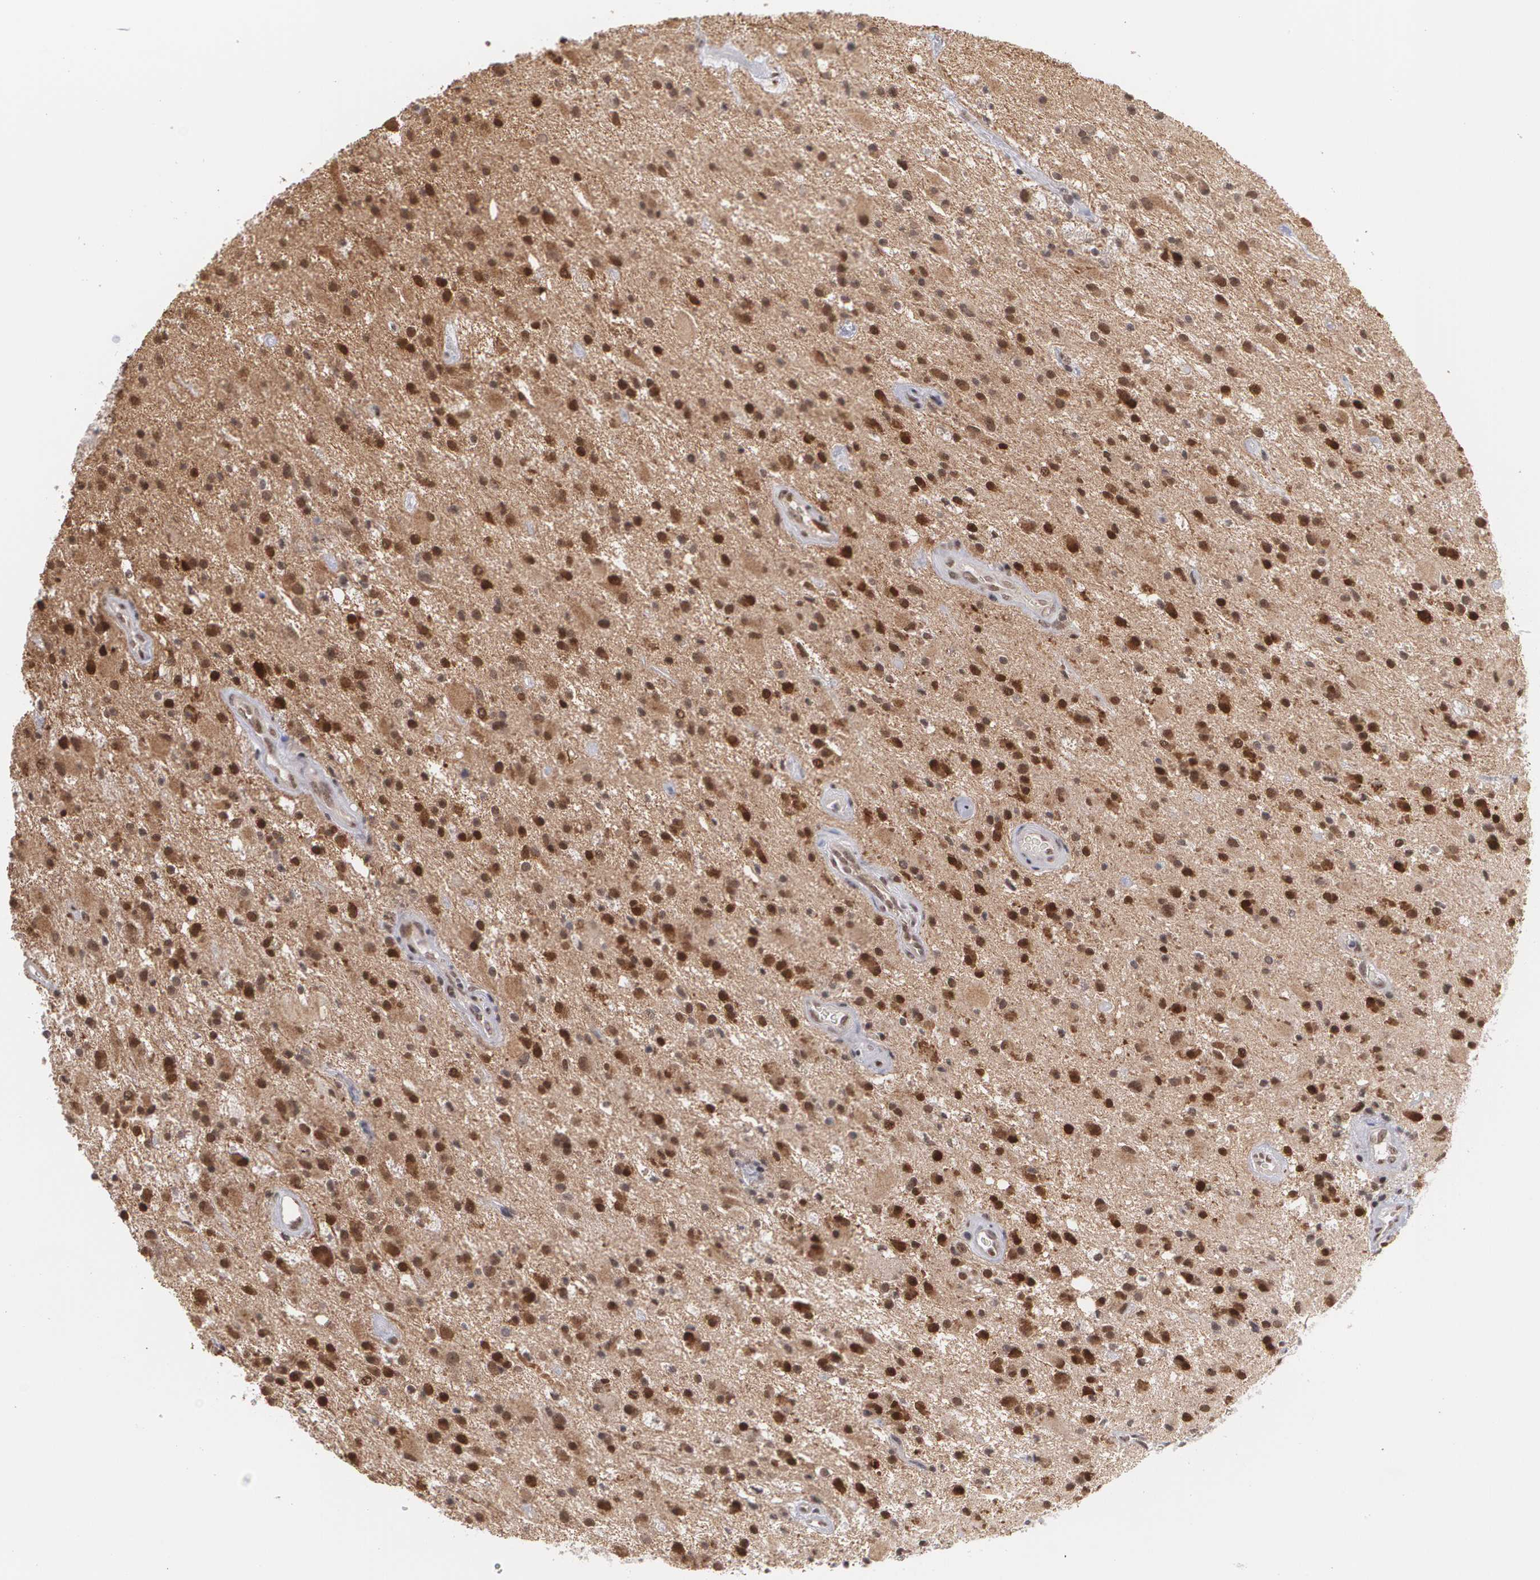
{"staining": {"intensity": "moderate", "quantity": ">75%", "location": "nuclear"}, "tissue": "glioma", "cell_type": "Tumor cells", "image_type": "cancer", "snomed": [{"axis": "morphology", "description": "Glioma, malignant, Low grade"}, {"axis": "topography", "description": "Brain"}], "caption": "Glioma tissue displays moderate nuclear positivity in about >75% of tumor cells, visualized by immunohistochemistry.", "gene": "ZNF75A", "patient": {"sex": "male", "age": 58}}